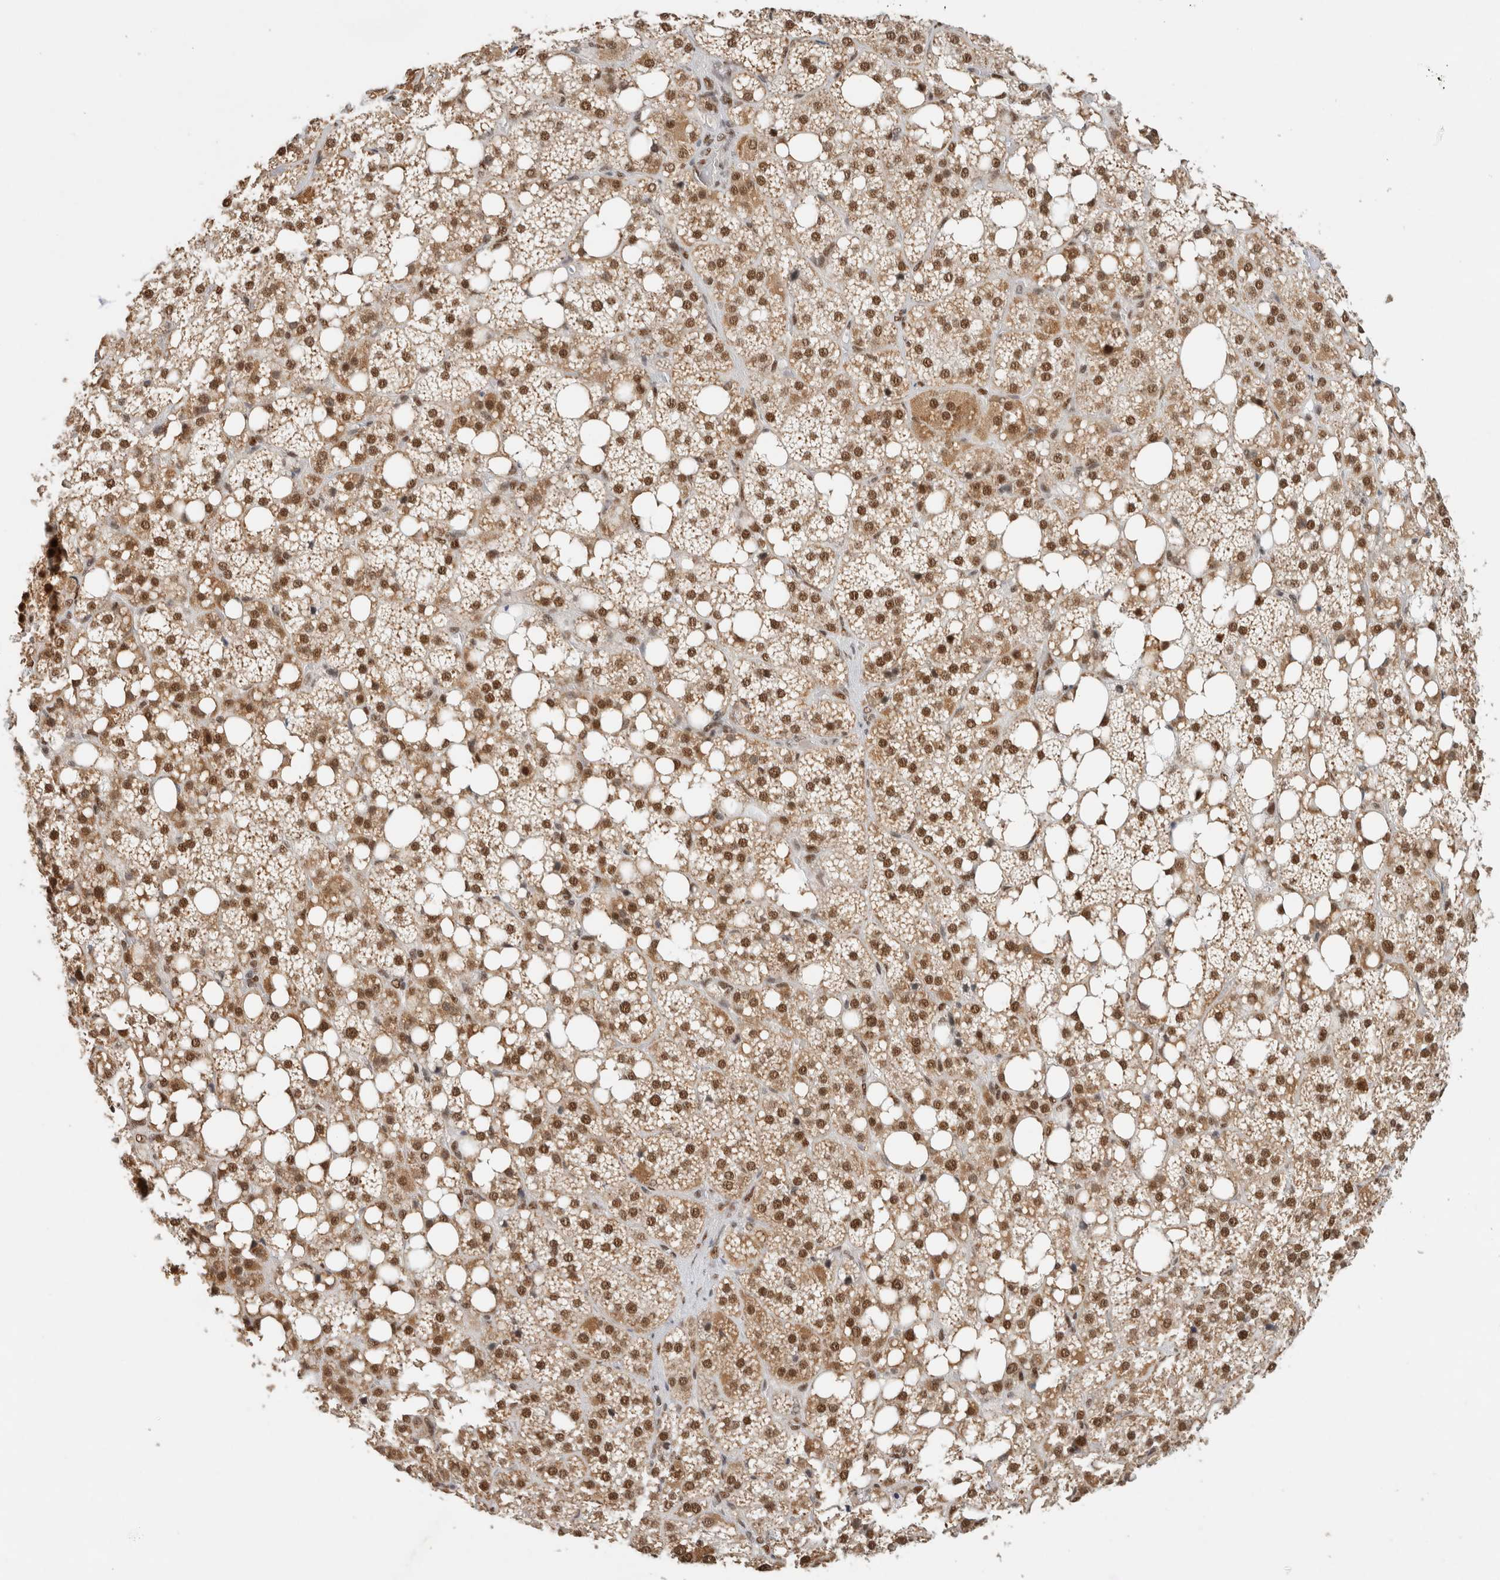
{"staining": {"intensity": "strong", "quantity": ">75%", "location": "cytoplasmic/membranous,nuclear"}, "tissue": "adrenal gland", "cell_type": "Glandular cells", "image_type": "normal", "snomed": [{"axis": "morphology", "description": "Normal tissue, NOS"}, {"axis": "topography", "description": "Adrenal gland"}], "caption": "DAB (3,3'-diaminobenzidine) immunohistochemical staining of unremarkable human adrenal gland demonstrates strong cytoplasmic/membranous,nuclear protein positivity in about >75% of glandular cells.", "gene": "DDX42", "patient": {"sex": "female", "age": 59}}